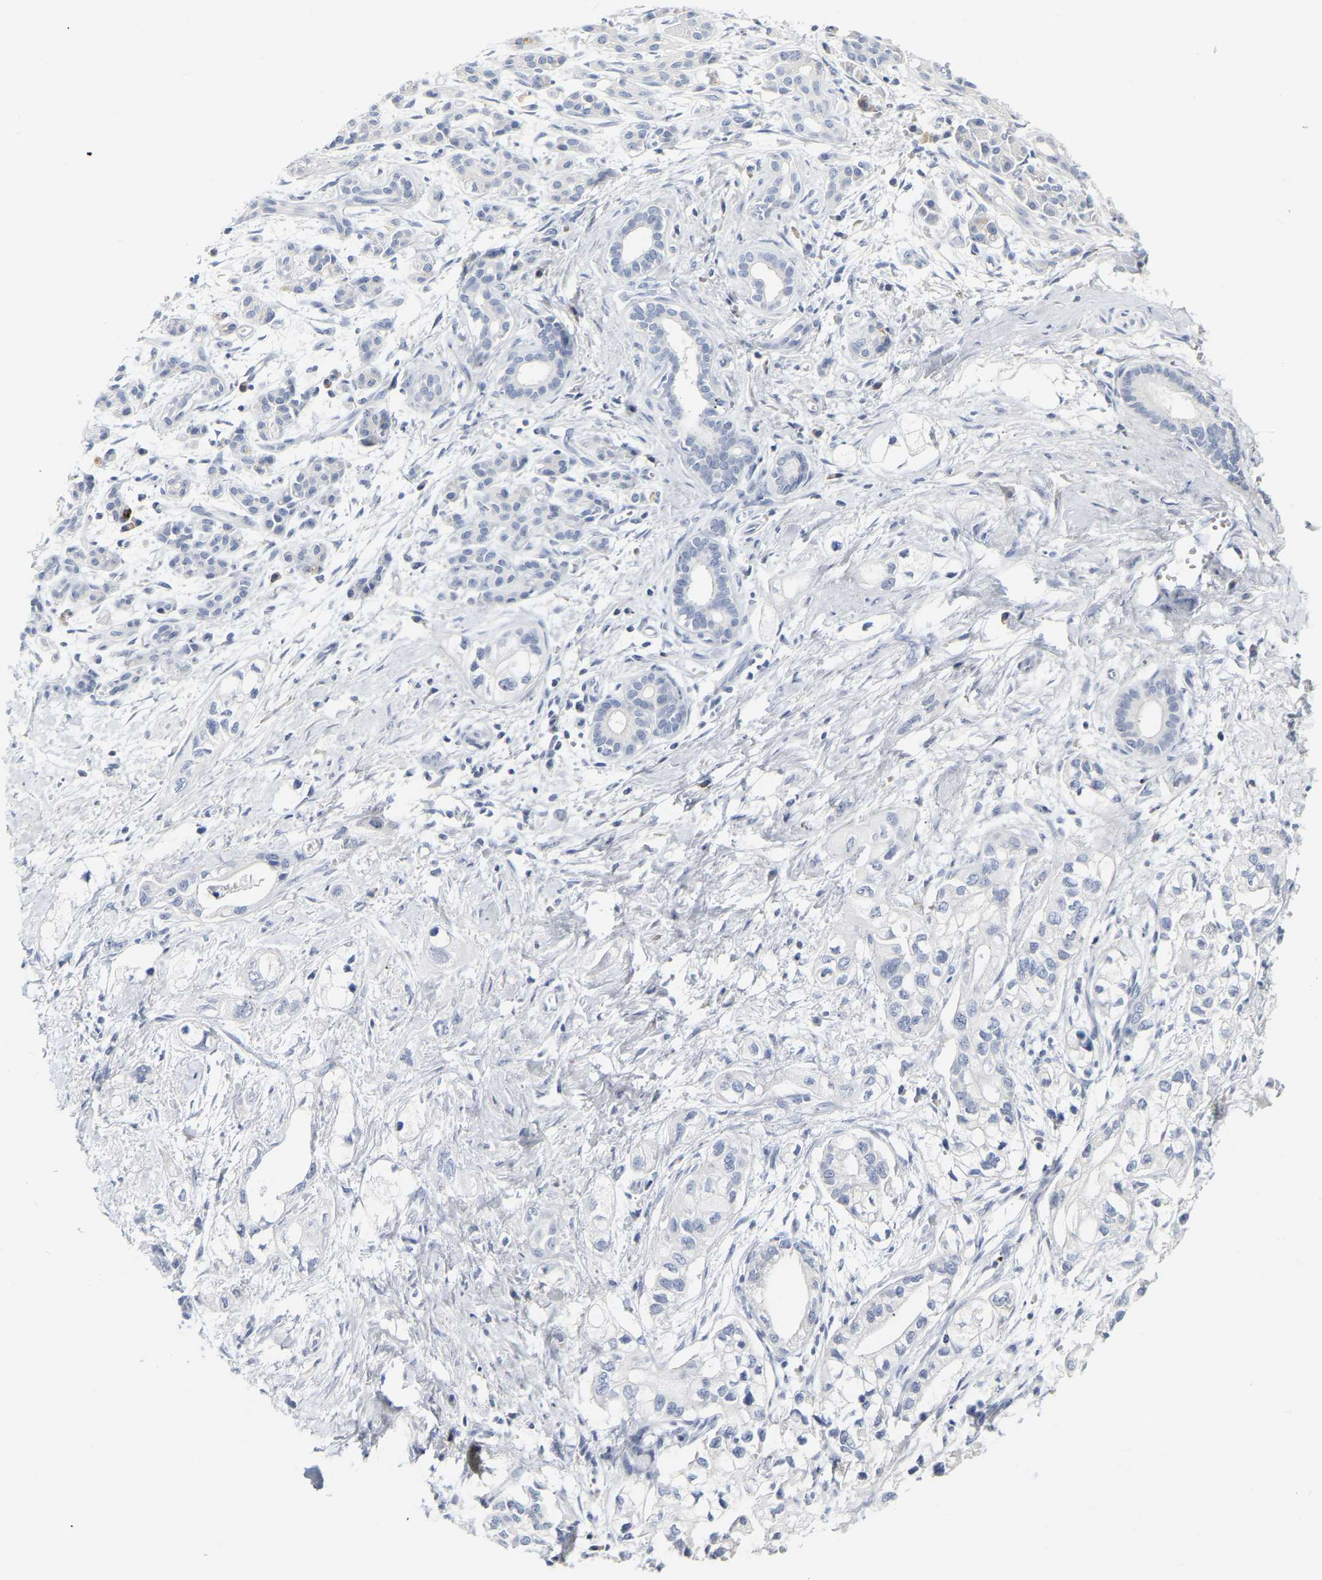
{"staining": {"intensity": "negative", "quantity": "none", "location": "none"}, "tissue": "pancreatic cancer", "cell_type": "Tumor cells", "image_type": "cancer", "snomed": [{"axis": "morphology", "description": "Adenocarcinoma, NOS"}, {"axis": "topography", "description": "Pancreas"}], "caption": "Immunohistochemistry (IHC) micrograph of neoplastic tissue: human pancreatic cancer (adenocarcinoma) stained with DAB (3,3'-diaminobenzidine) exhibits no significant protein expression in tumor cells.", "gene": "GNAS", "patient": {"sex": "male", "age": 74}}